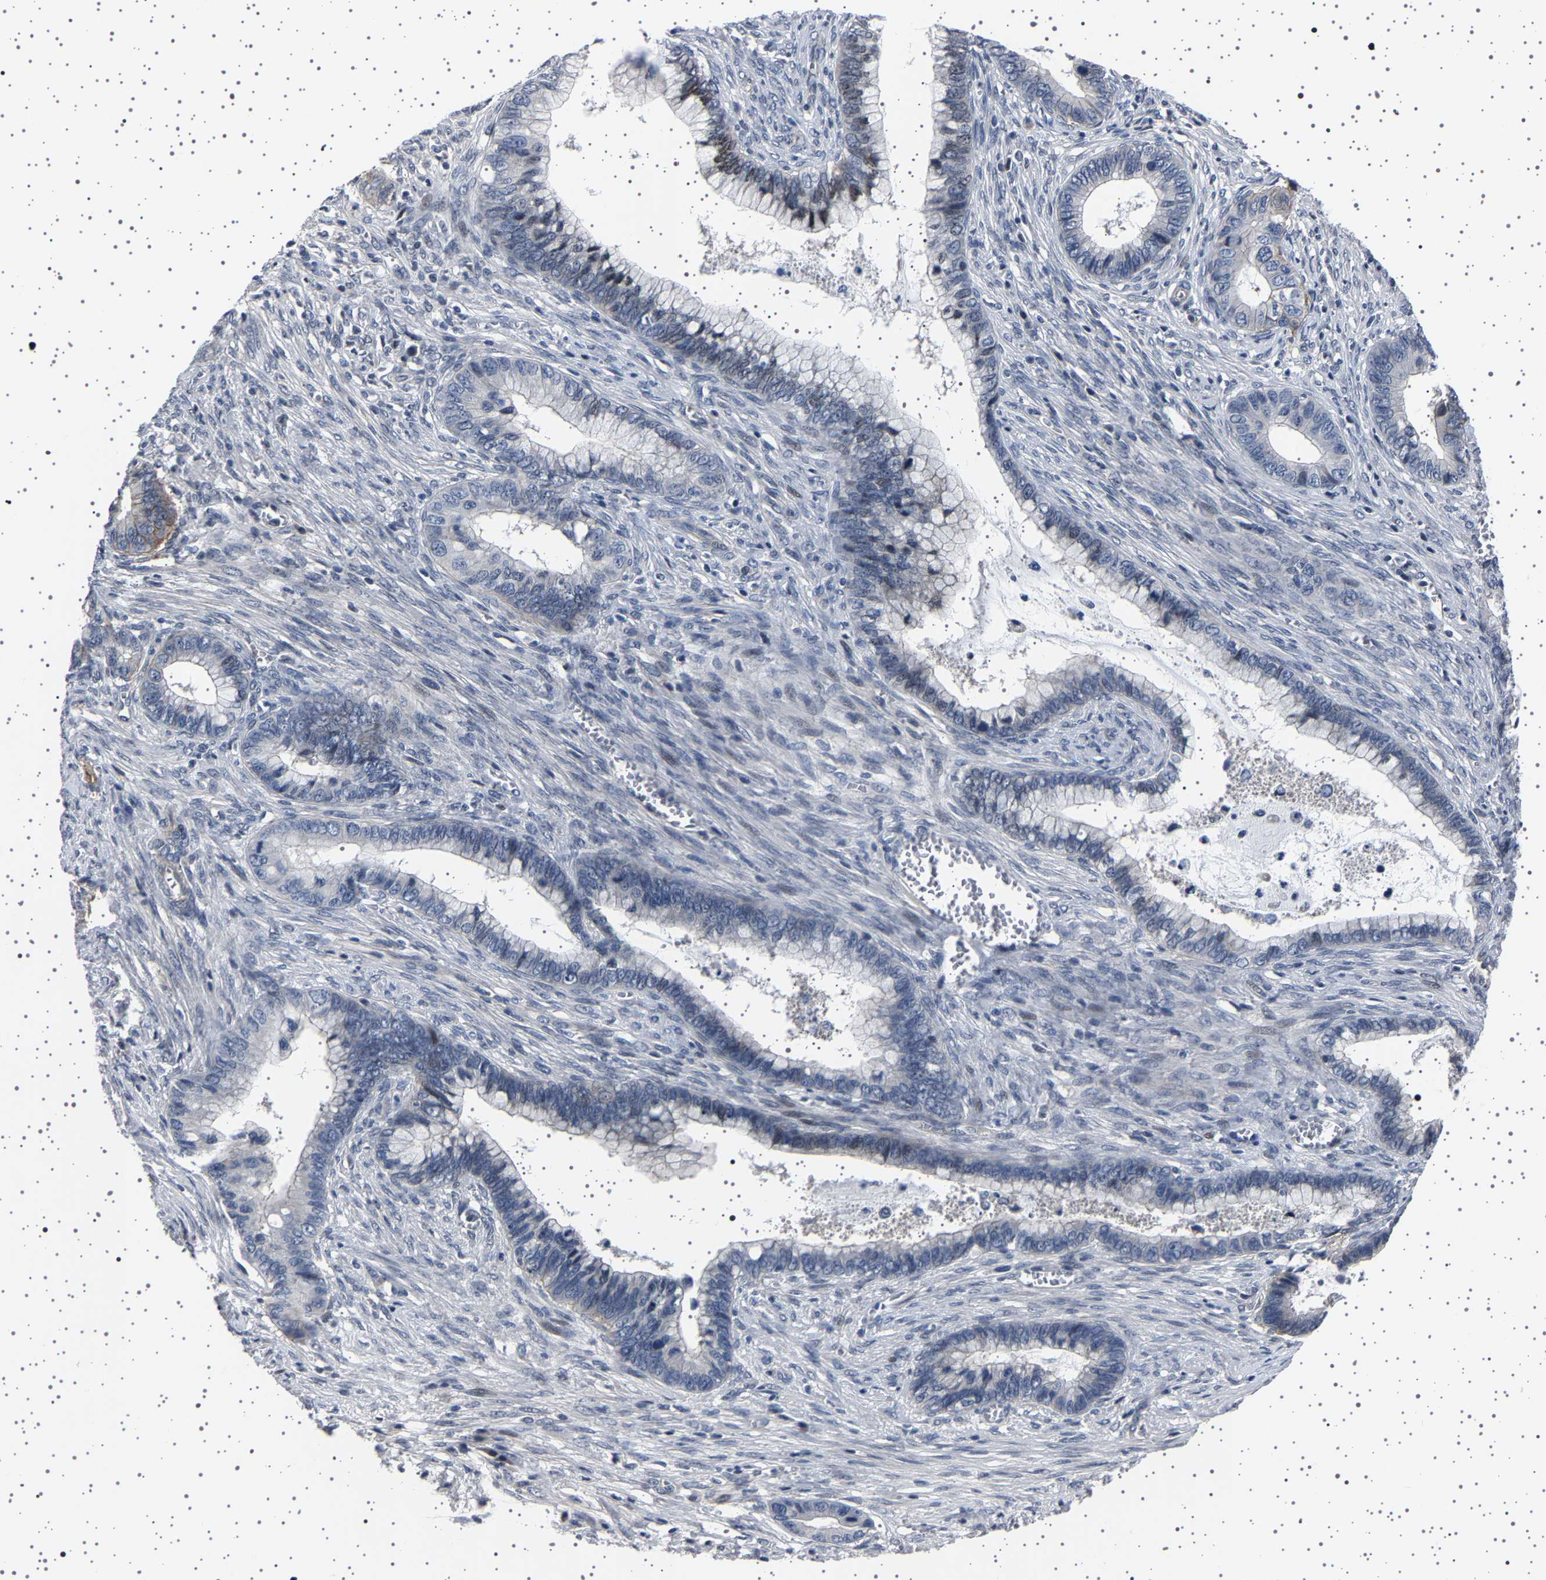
{"staining": {"intensity": "negative", "quantity": "none", "location": "none"}, "tissue": "cervical cancer", "cell_type": "Tumor cells", "image_type": "cancer", "snomed": [{"axis": "morphology", "description": "Adenocarcinoma, NOS"}, {"axis": "topography", "description": "Cervix"}], "caption": "Tumor cells show no significant protein expression in cervical adenocarcinoma. (DAB IHC with hematoxylin counter stain).", "gene": "PAK5", "patient": {"sex": "female", "age": 44}}